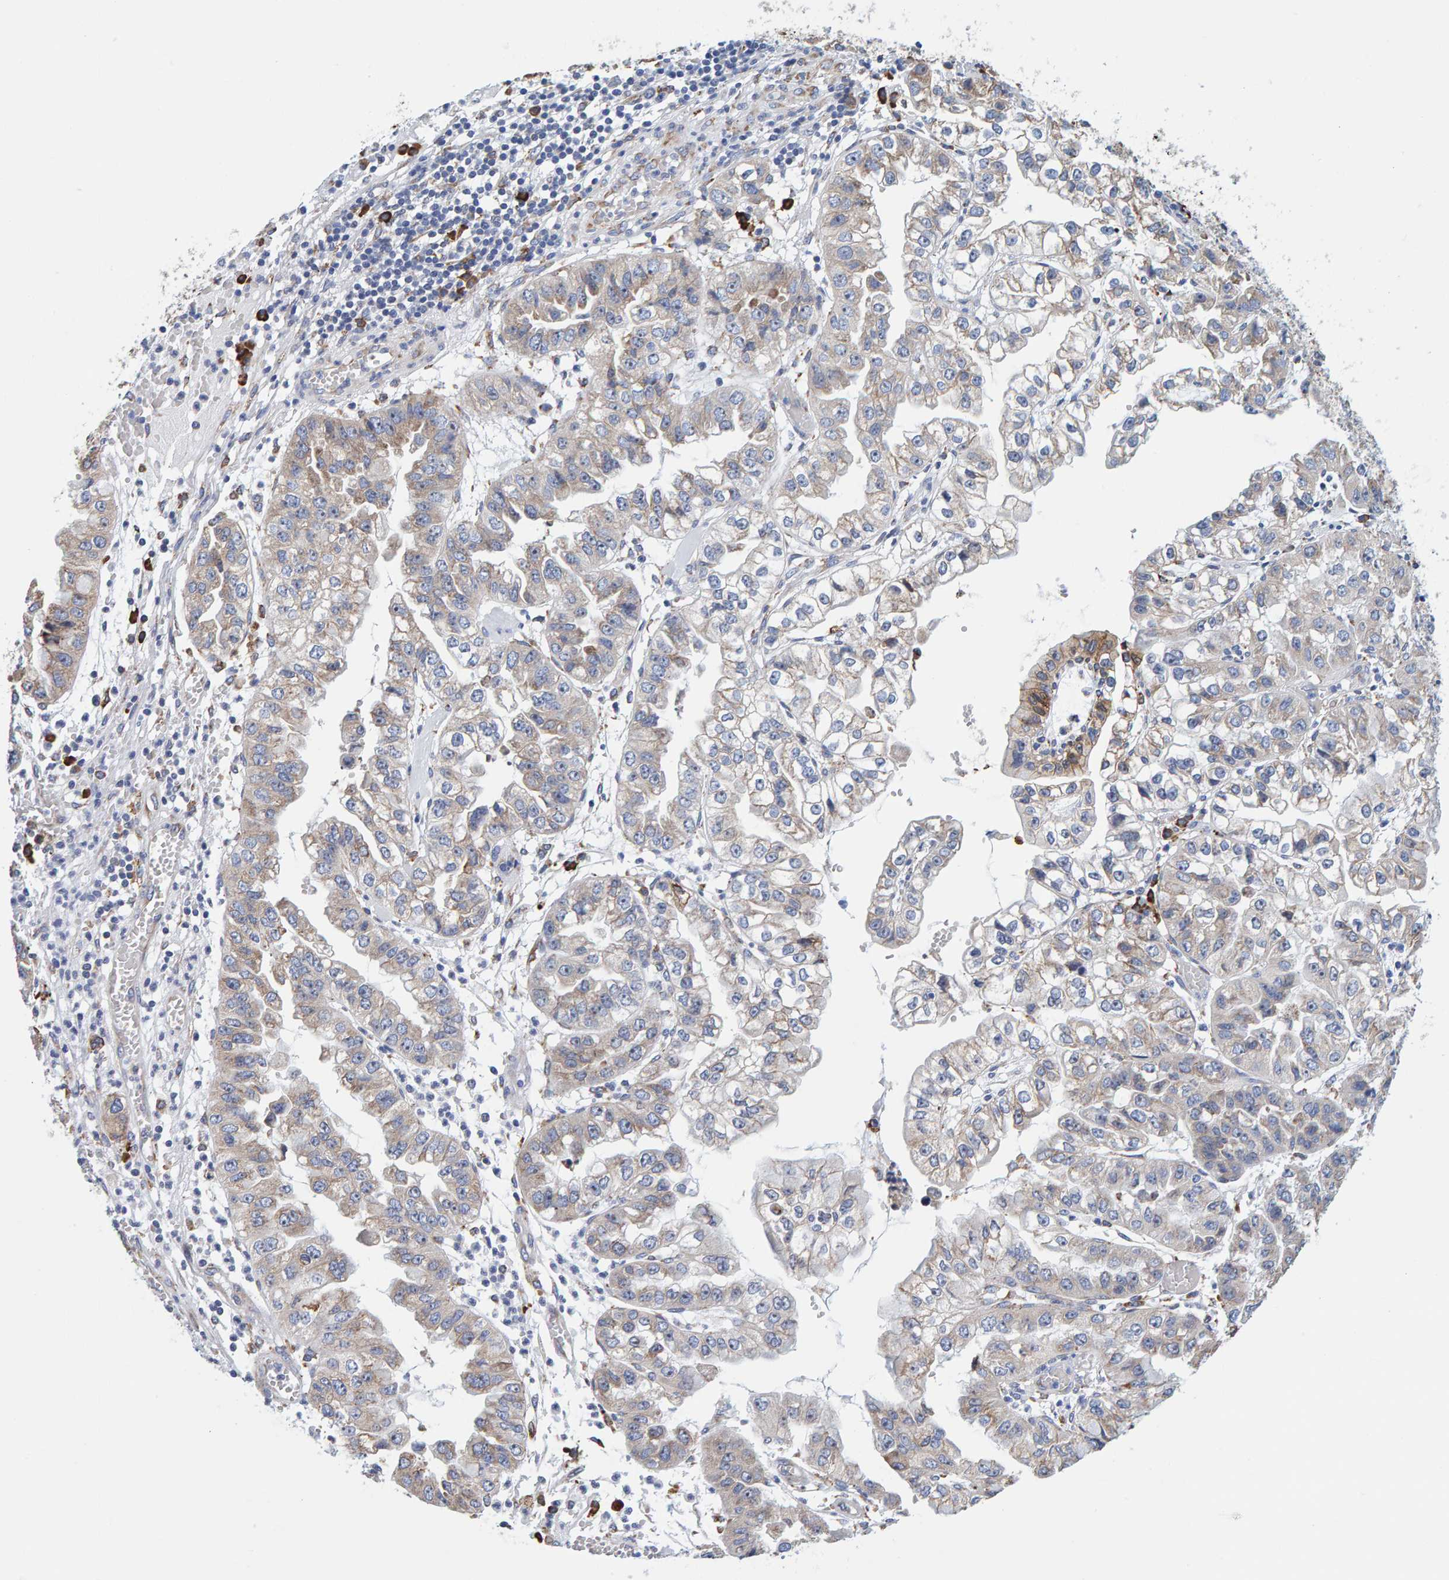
{"staining": {"intensity": "weak", "quantity": "25%-75%", "location": "cytoplasmic/membranous"}, "tissue": "liver cancer", "cell_type": "Tumor cells", "image_type": "cancer", "snomed": [{"axis": "morphology", "description": "Cholangiocarcinoma"}, {"axis": "topography", "description": "Liver"}], "caption": "Immunohistochemistry (IHC) staining of liver cancer (cholangiocarcinoma), which displays low levels of weak cytoplasmic/membranous expression in about 25%-75% of tumor cells indicating weak cytoplasmic/membranous protein expression. The staining was performed using DAB (brown) for protein detection and nuclei were counterstained in hematoxylin (blue).", "gene": "SGPL1", "patient": {"sex": "female", "age": 79}}